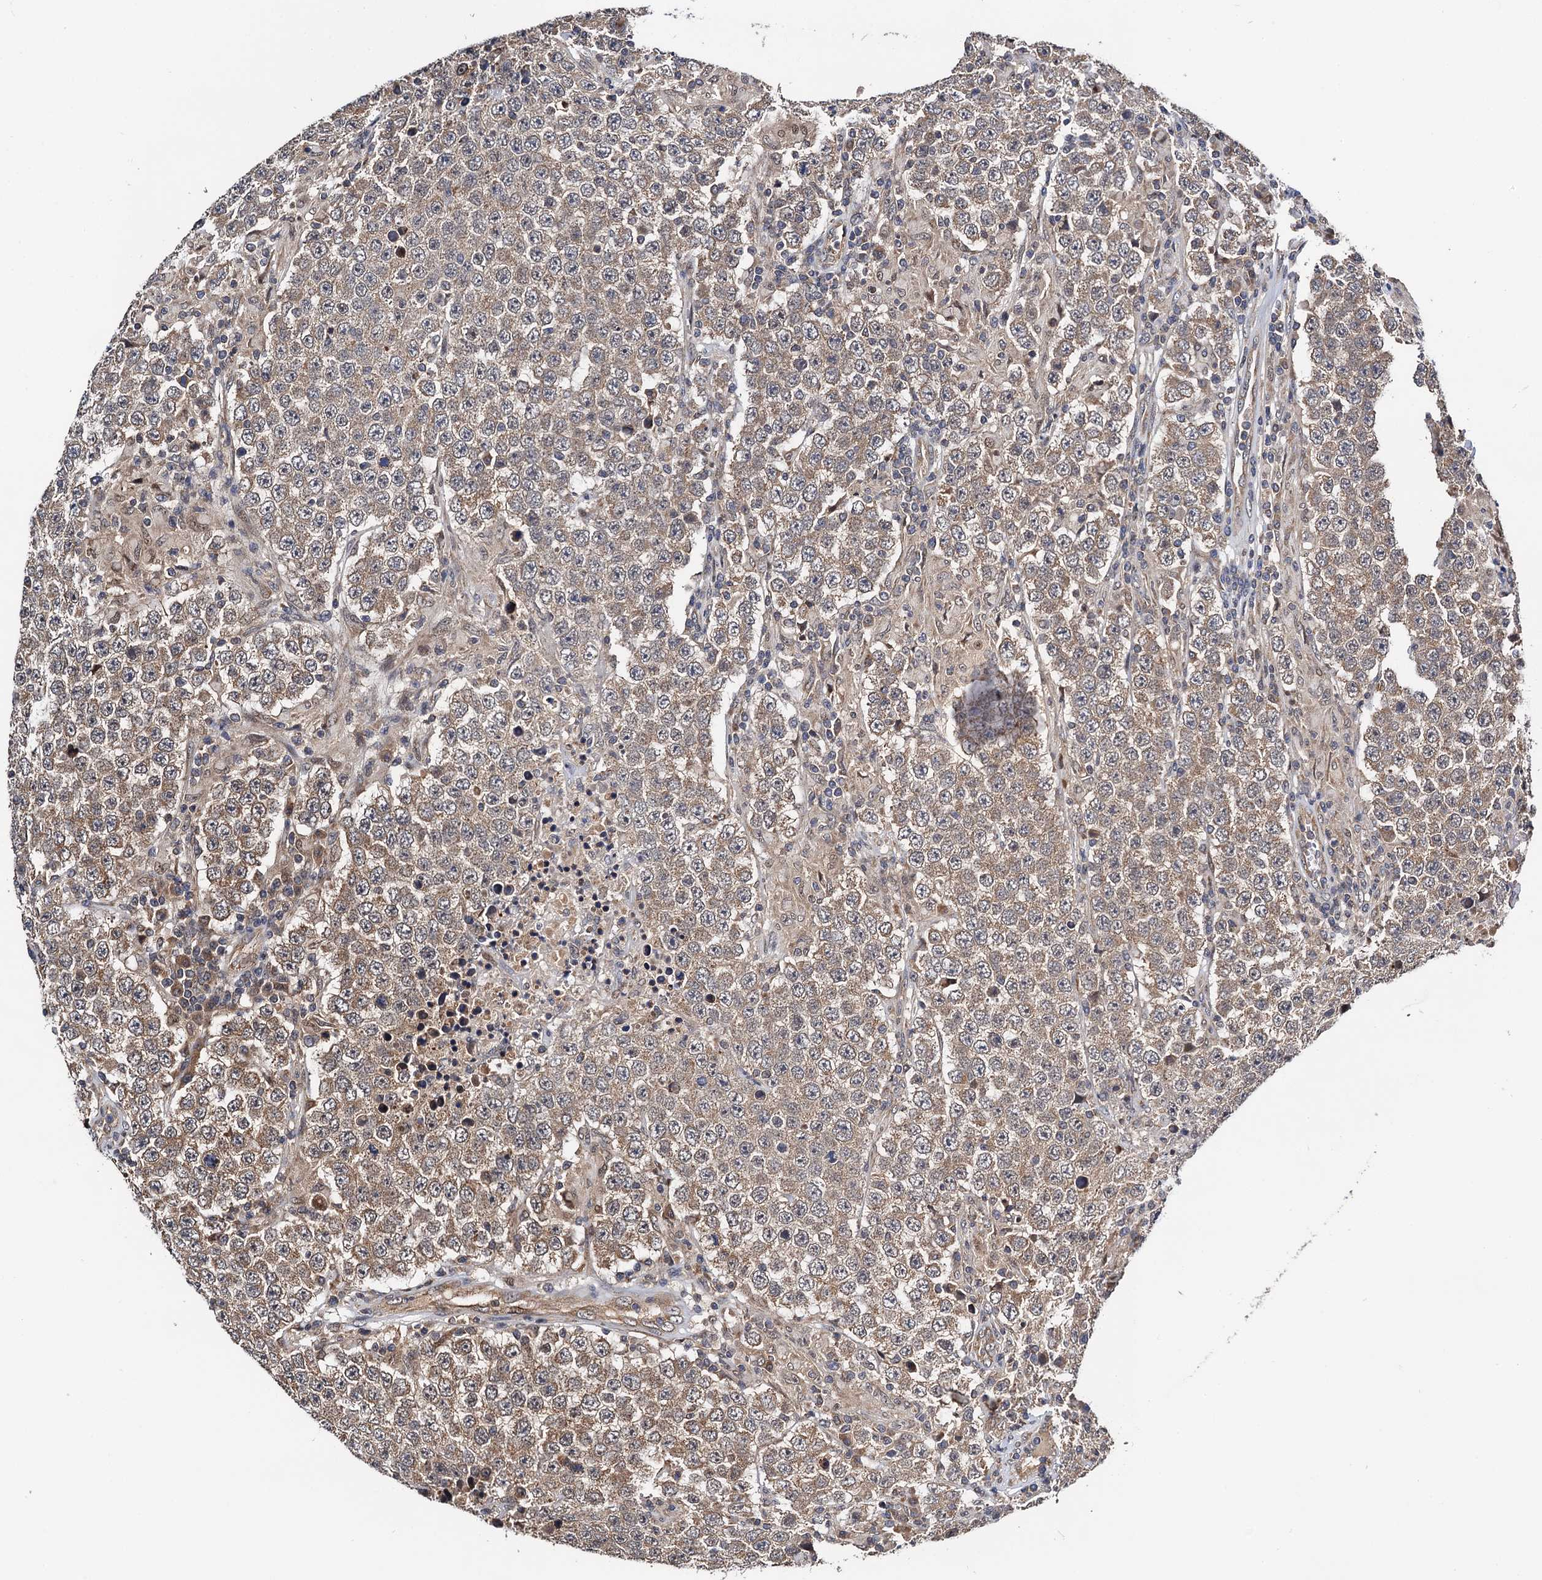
{"staining": {"intensity": "moderate", "quantity": ">75%", "location": "cytoplasmic/membranous"}, "tissue": "testis cancer", "cell_type": "Tumor cells", "image_type": "cancer", "snomed": [{"axis": "morphology", "description": "Normal tissue, NOS"}, {"axis": "morphology", "description": "Urothelial carcinoma, High grade"}, {"axis": "morphology", "description": "Seminoma, NOS"}, {"axis": "morphology", "description": "Carcinoma, Embryonal, NOS"}, {"axis": "topography", "description": "Urinary bladder"}, {"axis": "topography", "description": "Testis"}], "caption": "Protein staining of testis cancer (seminoma) tissue exhibits moderate cytoplasmic/membranous positivity in about >75% of tumor cells.", "gene": "NAA16", "patient": {"sex": "male", "age": 41}}